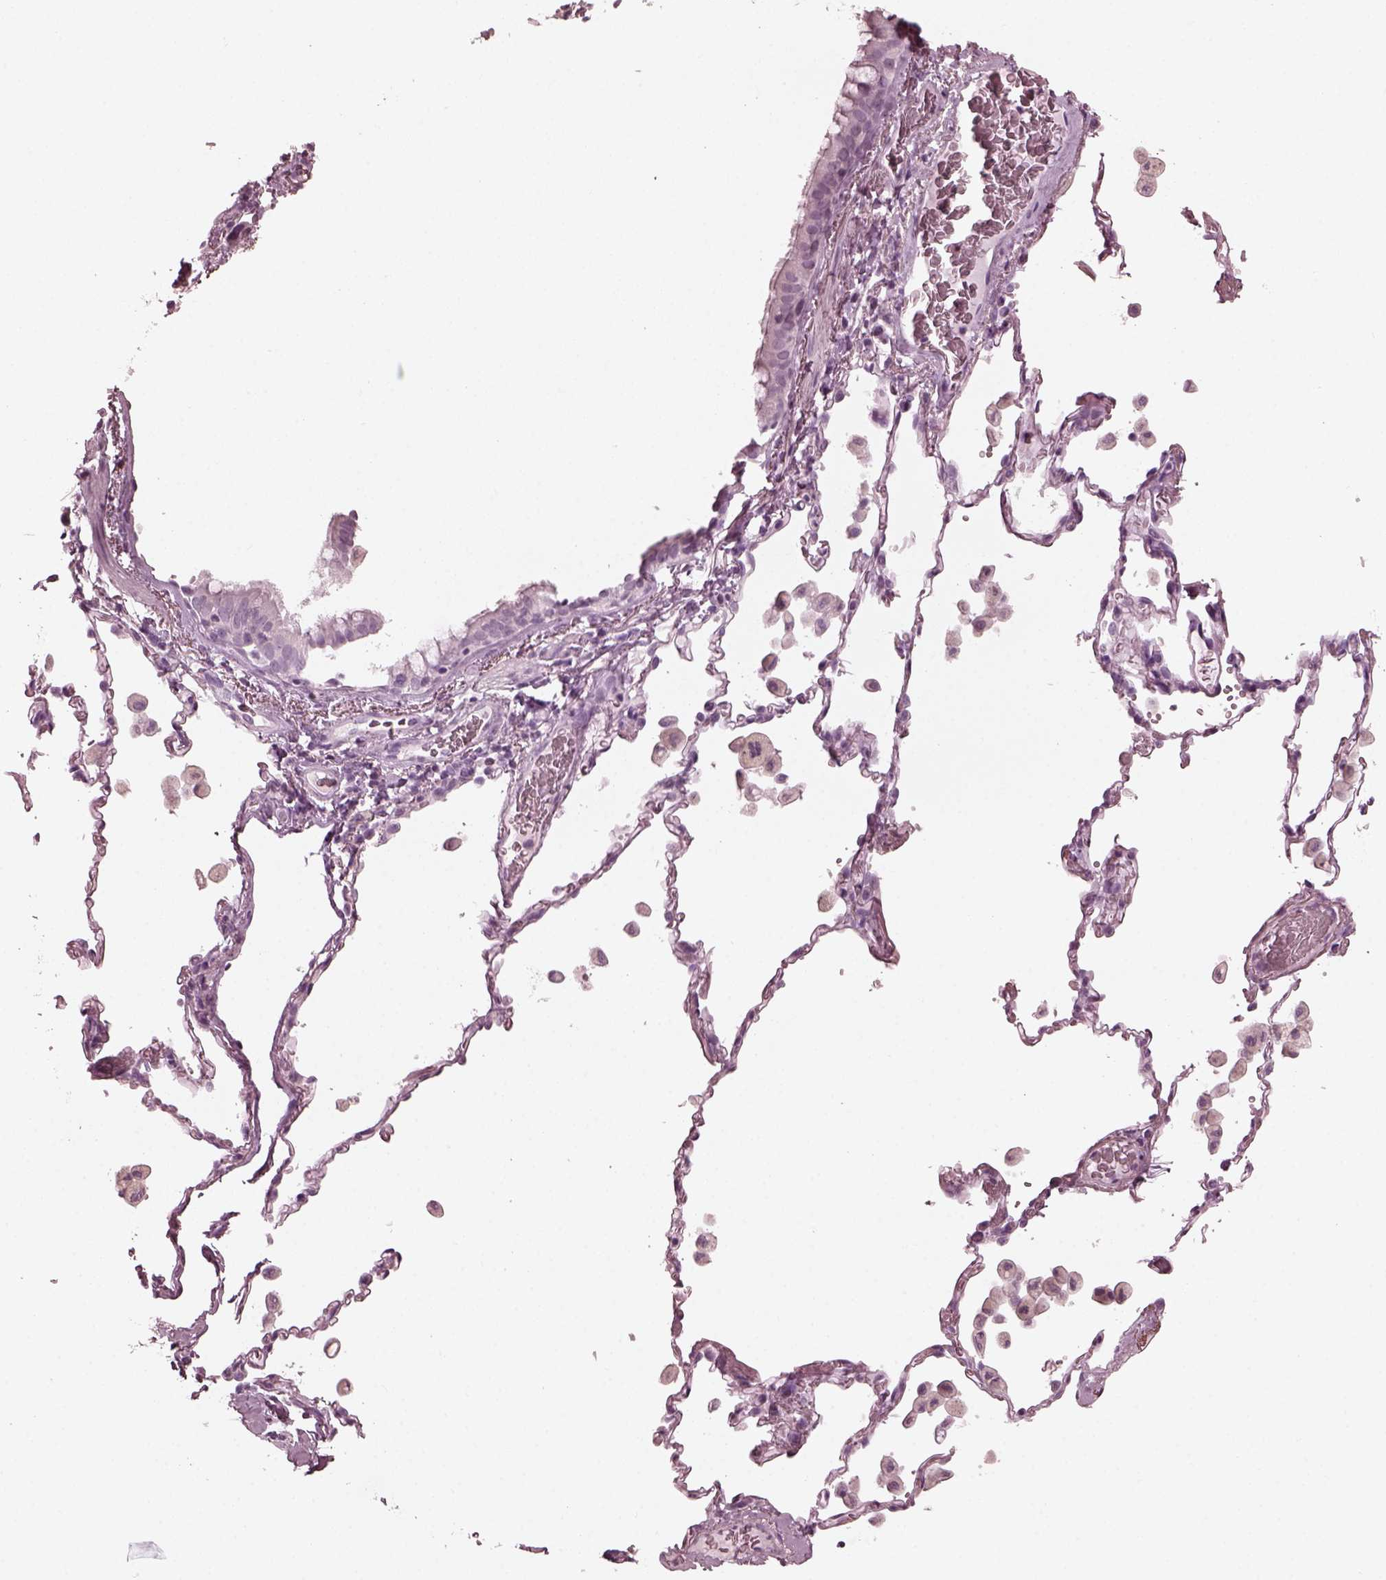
{"staining": {"intensity": "negative", "quantity": "none", "location": "none"}, "tissue": "bronchus", "cell_type": "Respiratory epithelial cells", "image_type": "normal", "snomed": [{"axis": "morphology", "description": "Normal tissue, NOS"}, {"axis": "topography", "description": "Bronchus"}, {"axis": "topography", "description": "Lung"}], "caption": "The immunohistochemistry (IHC) image has no significant staining in respiratory epithelial cells of bronchus.", "gene": "GRM6", "patient": {"sex": "male", "age": 54}}